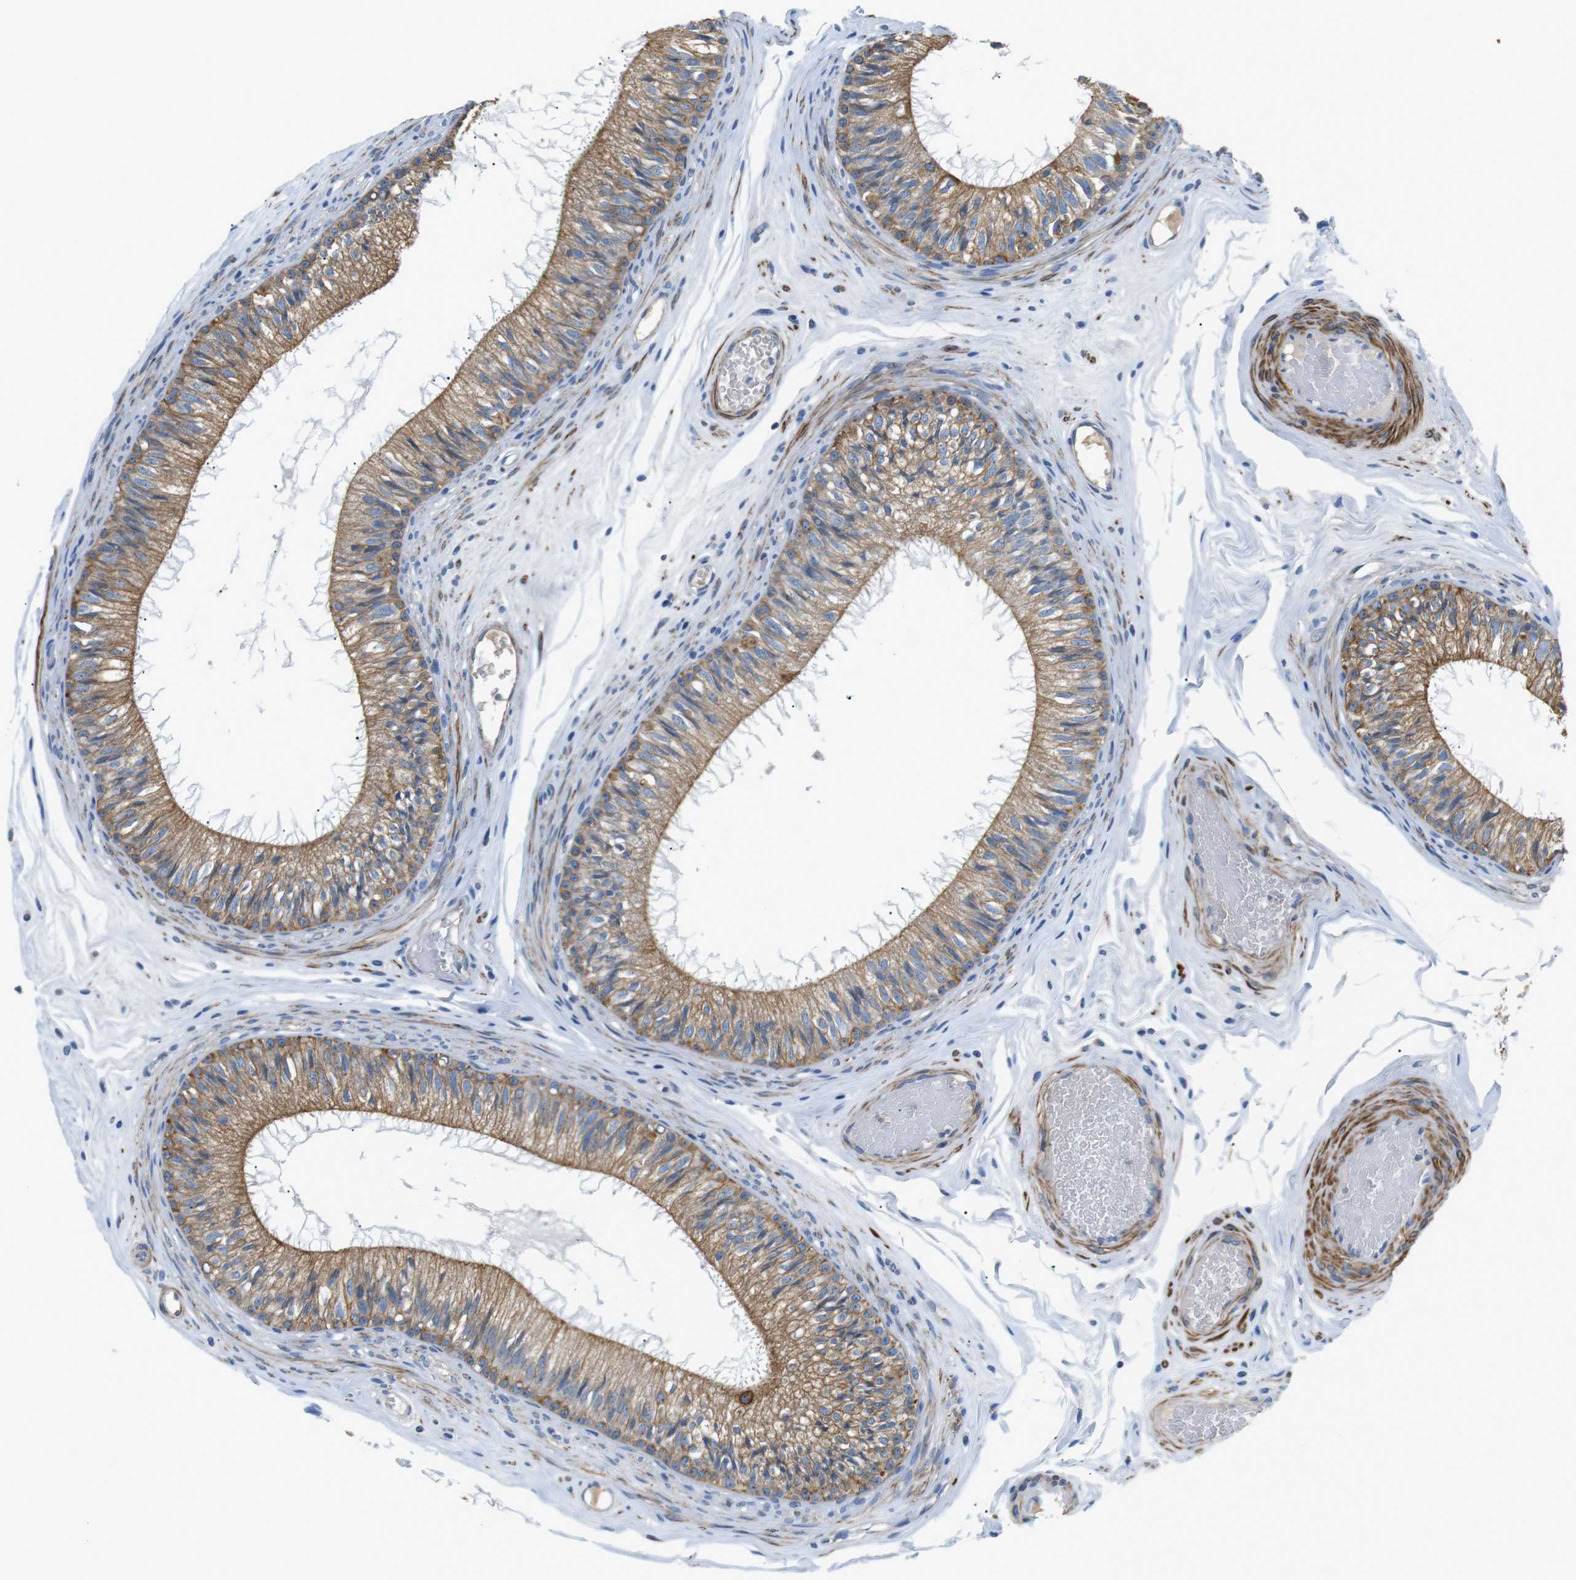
{"staining": {"intensity": "moderate", "quantity": ">75%", "location": "cytoplasmic/membranous"}, "tissue": "epididymis", "cell_type": "Glandular cells", "image_type": "normal", "snomed": [{"axis": "morphology", "description": "Normal tissue, NOS"}, {"axis": "topography", "description": "Testis"}, {"axis": "topography", "description": "Epididymis"}], "caption": "Protein positivity by immunohistochemistry (IHC) shows moderate cytoplasmic/membranous staining in about >75% of glandular cells in unremarkable epididymis. (brown staining indicates protein expression, while blue staining denotes nuclei).", "gene": "UNC5CL", "patient": {"sex": "male", "age": 36}}